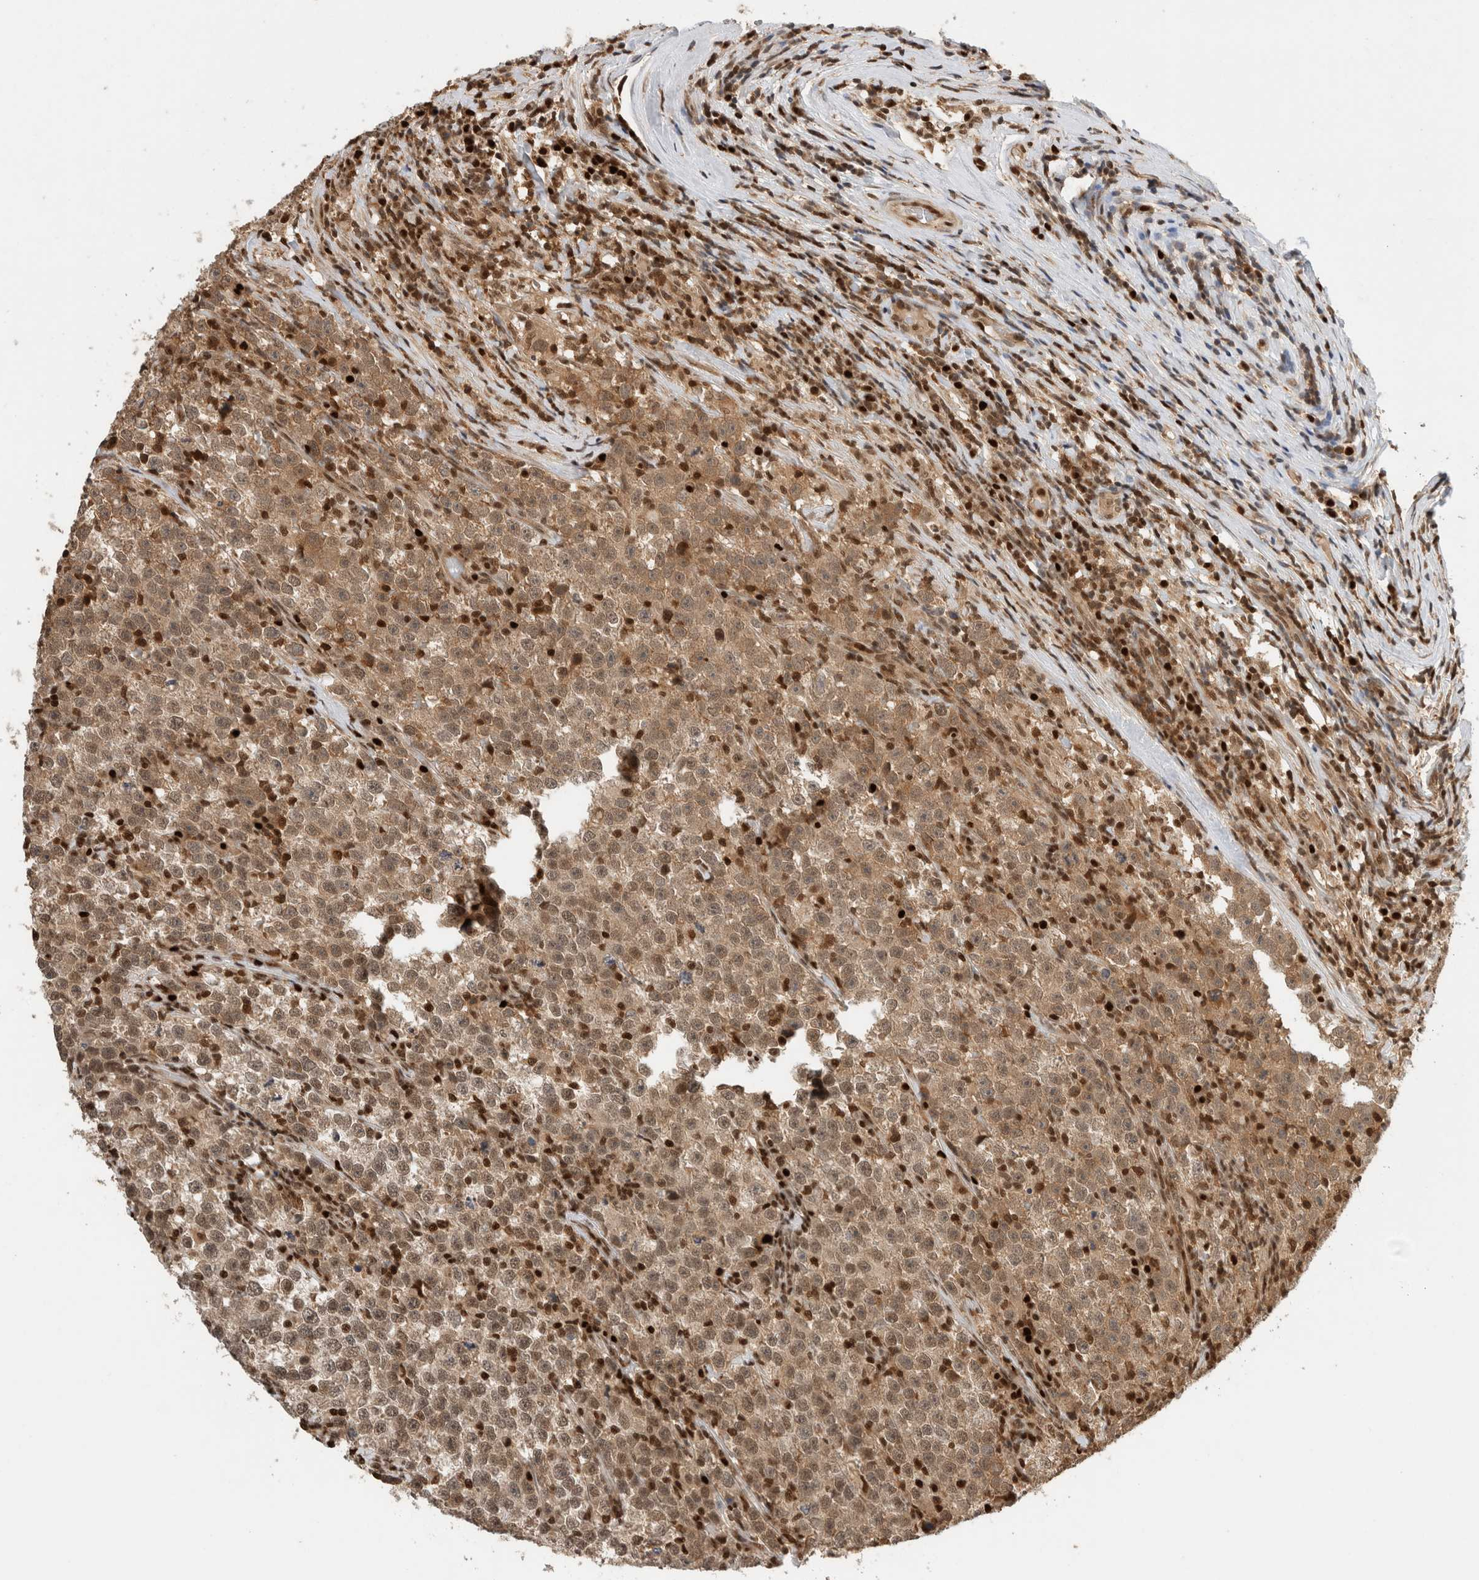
{"staining": {"intensity": "moderate", "quantity": ">75%", "location": "cytoplasmic/membranous,nuclear"}, "tissue": "testis cancer", "cell_type": "Tumor cells", "image_type": "cancer", "snomed": [{"axis": "morphology", "description": "Normal tissue, NOS"}, {"axis": "morphology", "description": "Seminoma, NOS"}, {"axis": "topography", "description": "Testis"}], "caption": "Testis cancer (seminoma) stained for a protein (brown) exhibits moderate cytoplasmic/membranous and nuclear positive expression in about >75% of tumor cells.", "gene": "SNRNP40", "patient": {"sex": "male", "age": 43}}